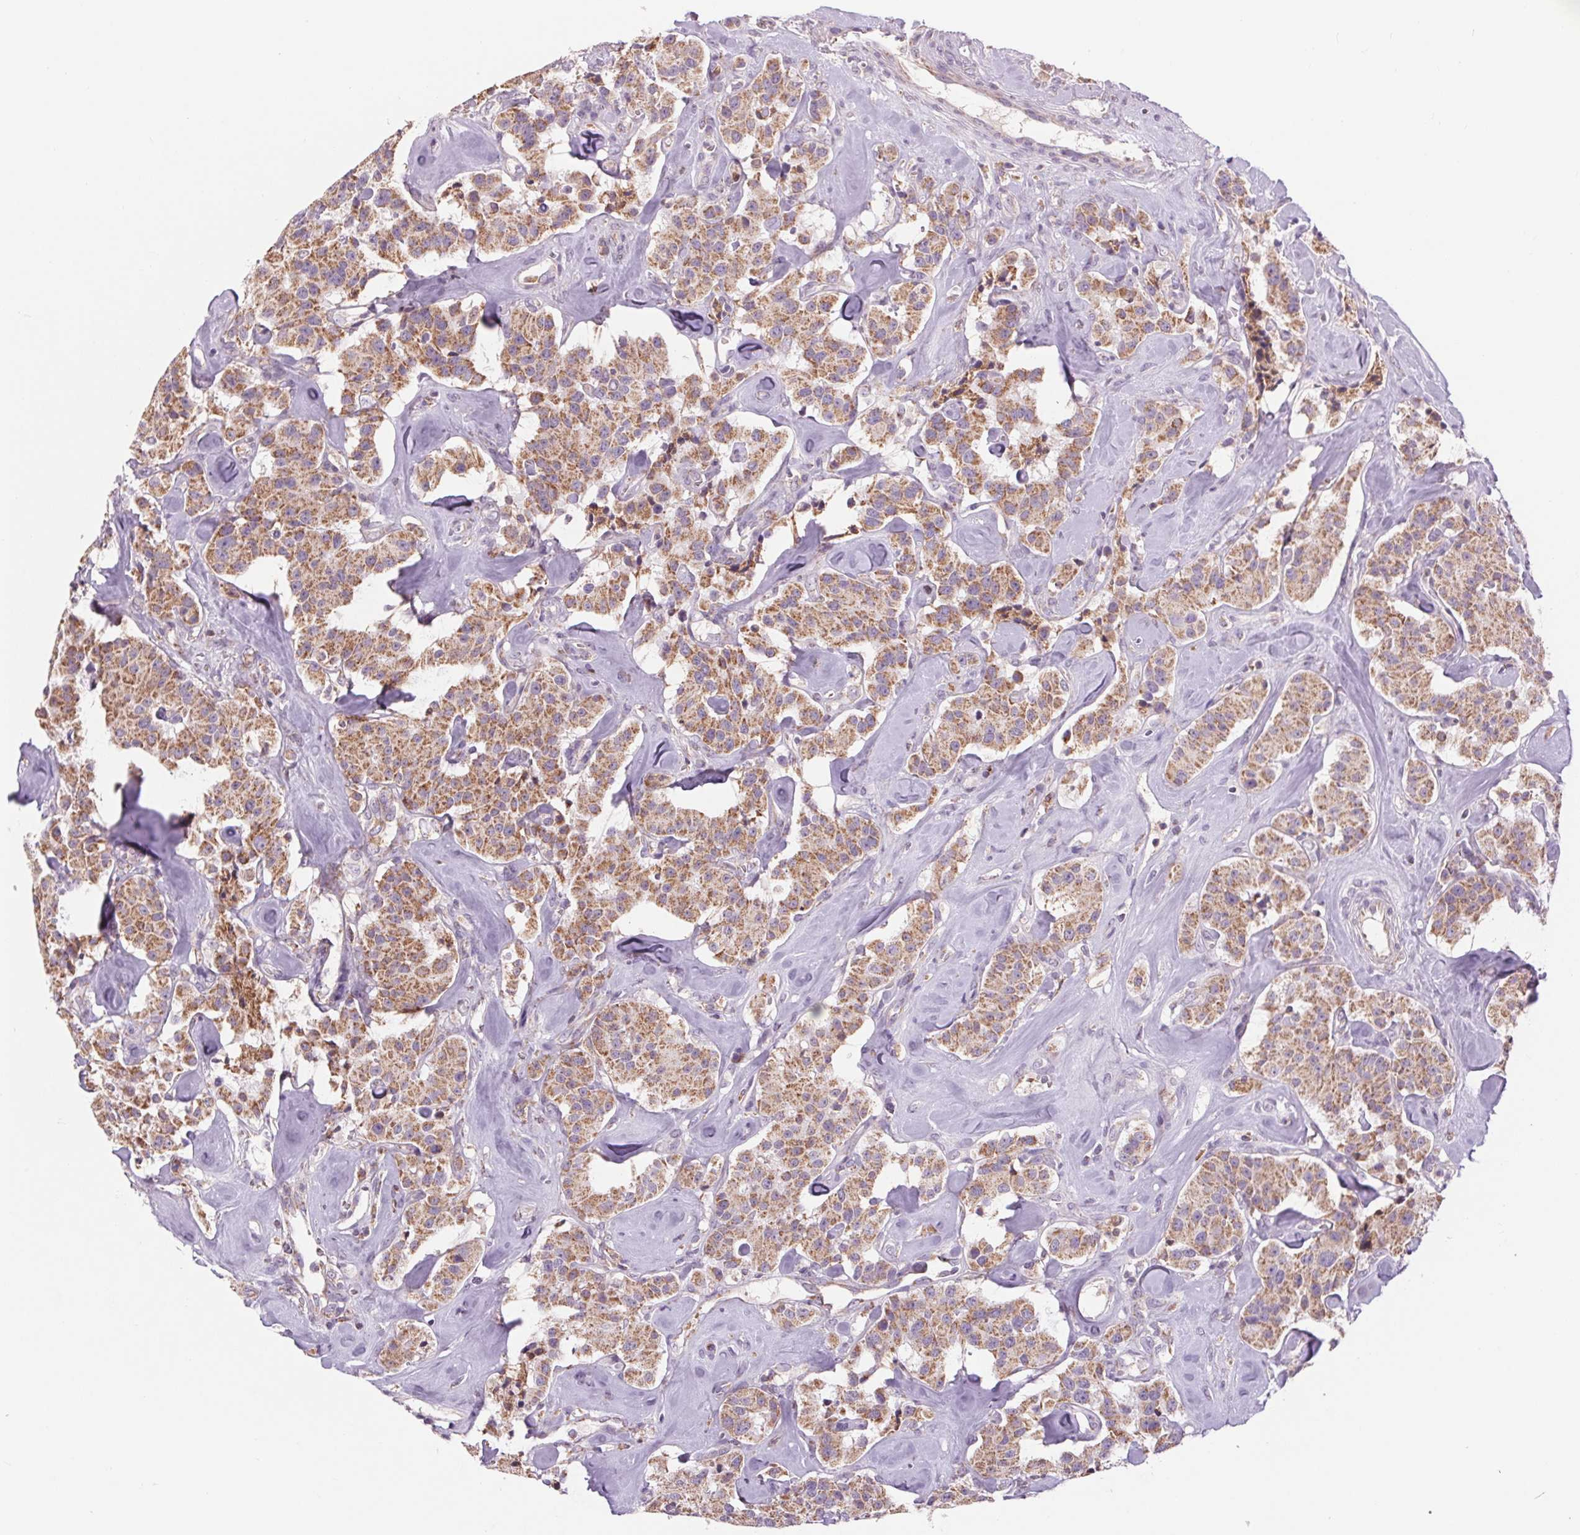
{"staining": {"intensity": "moderate", "quantity": ">75%", "location": "cytoplasmic/membranous"}, "tissue": "carcinoid", "cell_type": "Tumor cells", "image_type": "cancer", "snomed": [{"axis": "morphology", "description": "Carcinoid, malignant, NOS"}, {"axis": "topography", "description": "Pancreas"}], "caption": "IHC photomicrograph of human malignant carcinoid stained for a protein (brown), which displays medium levels of moderate cytoplasmic/membranous expression in about >75% of tumor cells.", "gene": "COX6A1", "patient": {"sex": "male", "age": 41}}